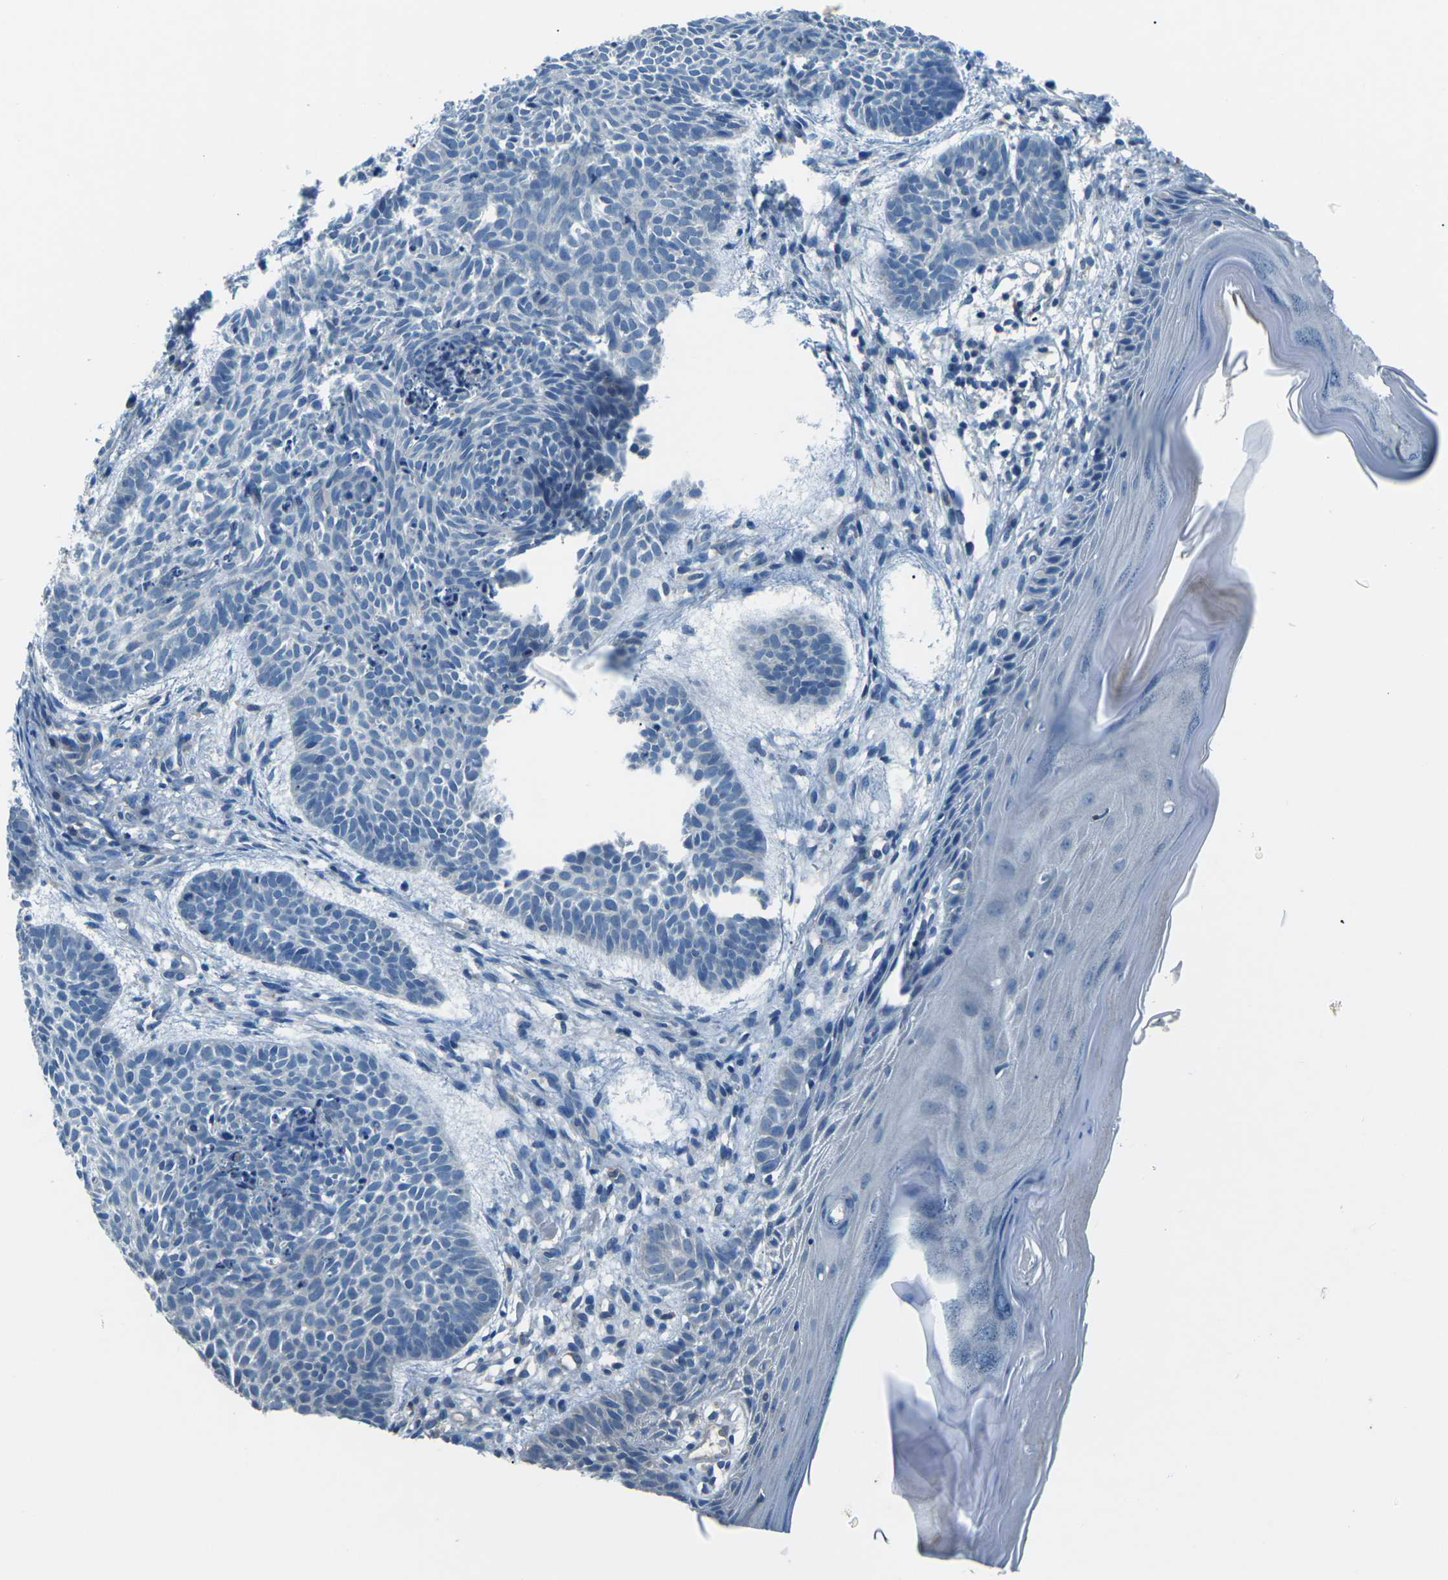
{"staining": {"intensity": "negative", "quantity": "none", "location": "none"}, "tissue": "skin cancer", "cell_type": "Tumor cells", "image_type": "cancer", "snomed": [{"axis": "morphology", "description": "Basal cell carcinoma"}, {"axis": "topography", "description": "Skin"}], "caption": "Skin cancer was stained to show a protein in brown. There is no significant positivity in tumor cells. The staining was performed using DAB to visualize the protein expression in brown, while the nuclei were stained in blue with hematoxylin (Magnification: 20x).", "gene": "CD1D", "patient": {"sex": "male", "age": 60}}